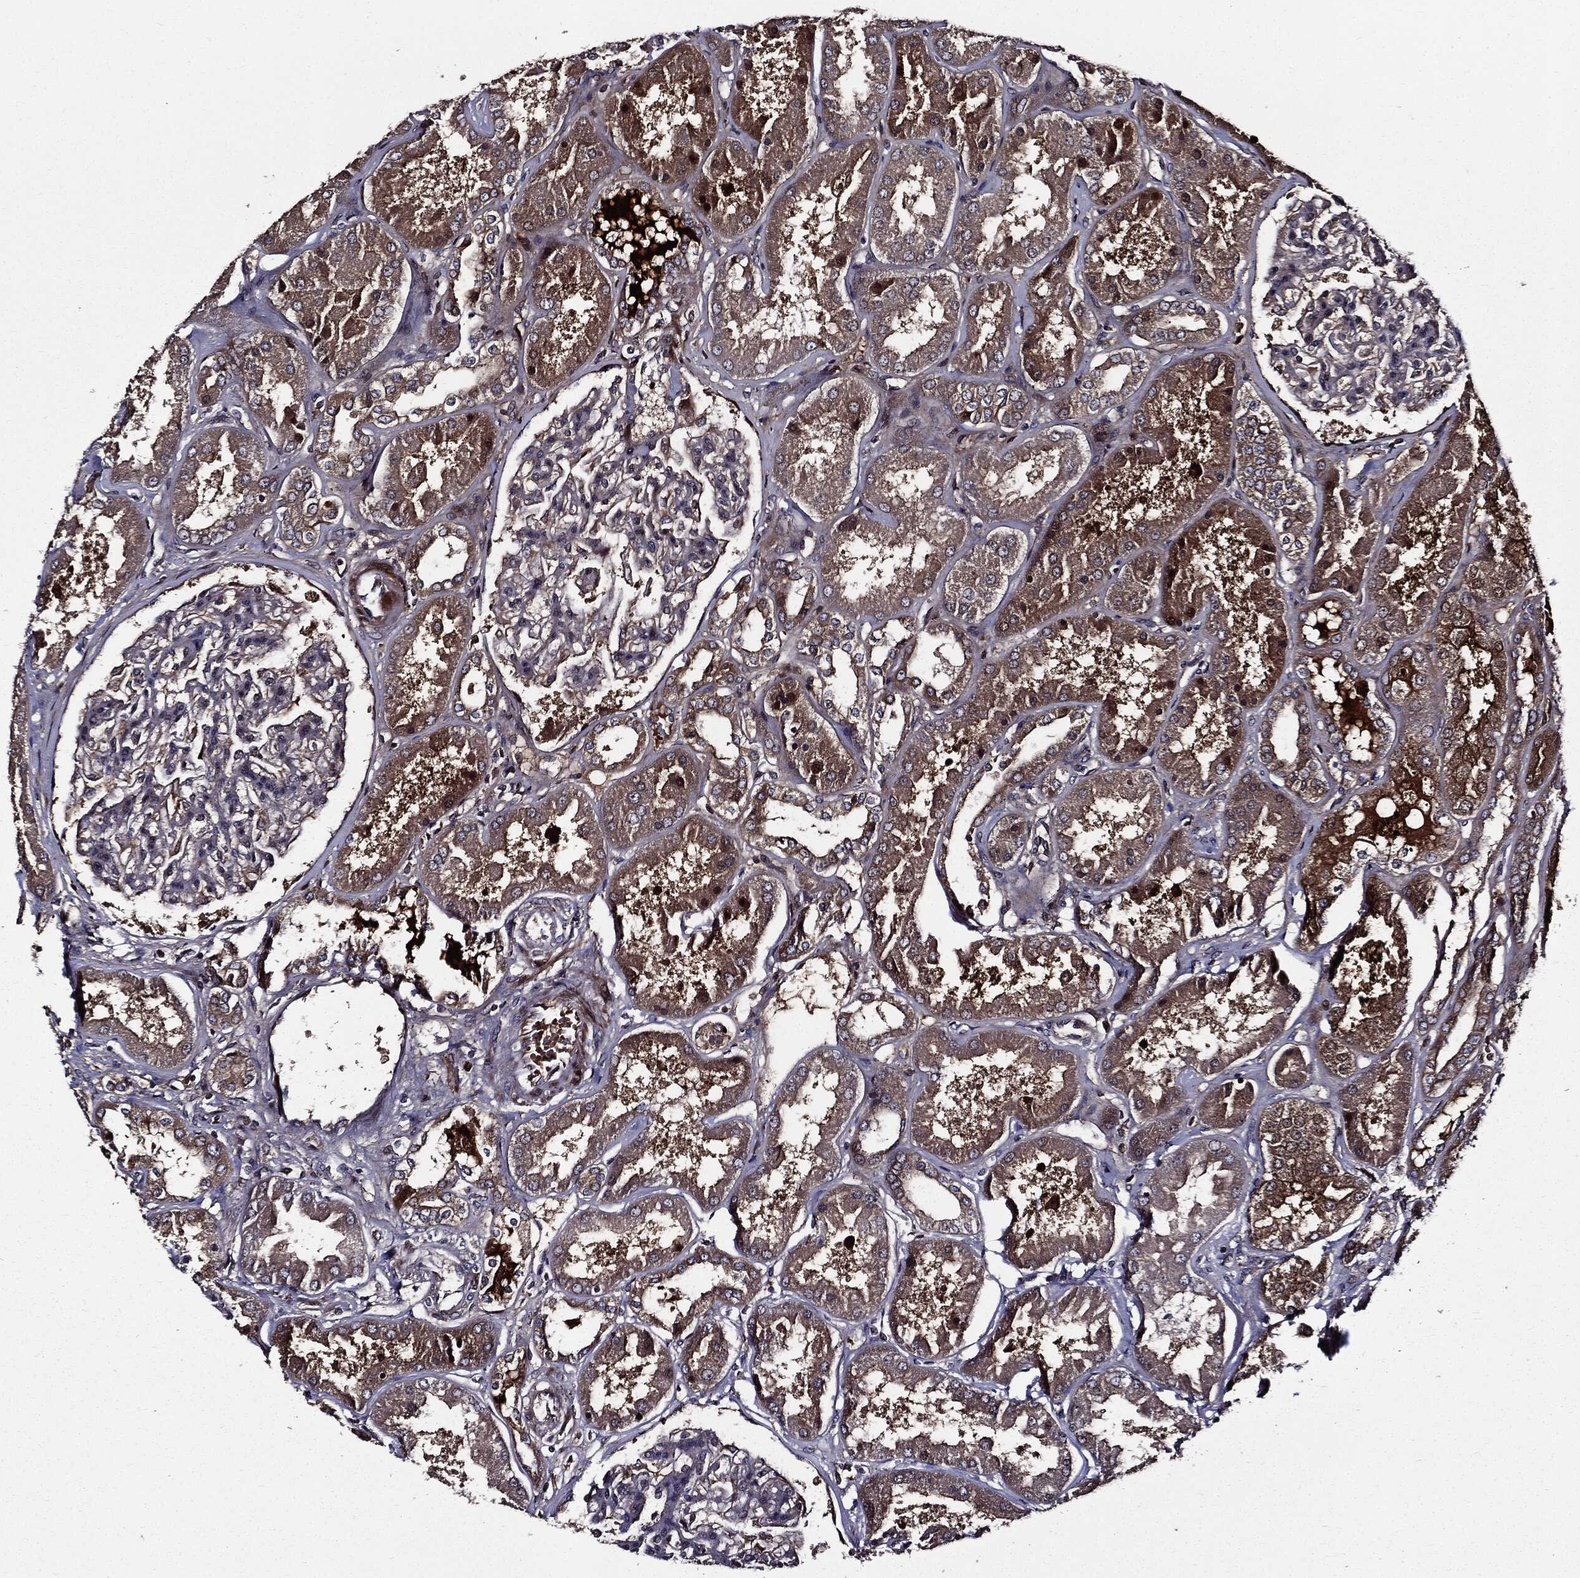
{"staining": {"intensity": "negative", "quantity": "none", "location": "none"}, "tissue": "kidney", "cell_type": "Cells in glomeruli", "image_type": "normal", "snomed": [{"axis": "morphology", "description": "Normal tissue, NOS"}, {"axis": "topography", "description": "Kidney"}], "caption": "Image shows no protein expression in cells in glomeruli of unremarkable kidney.", "gene": "HTT", "patient": {"sex": "female", "age": 56}}